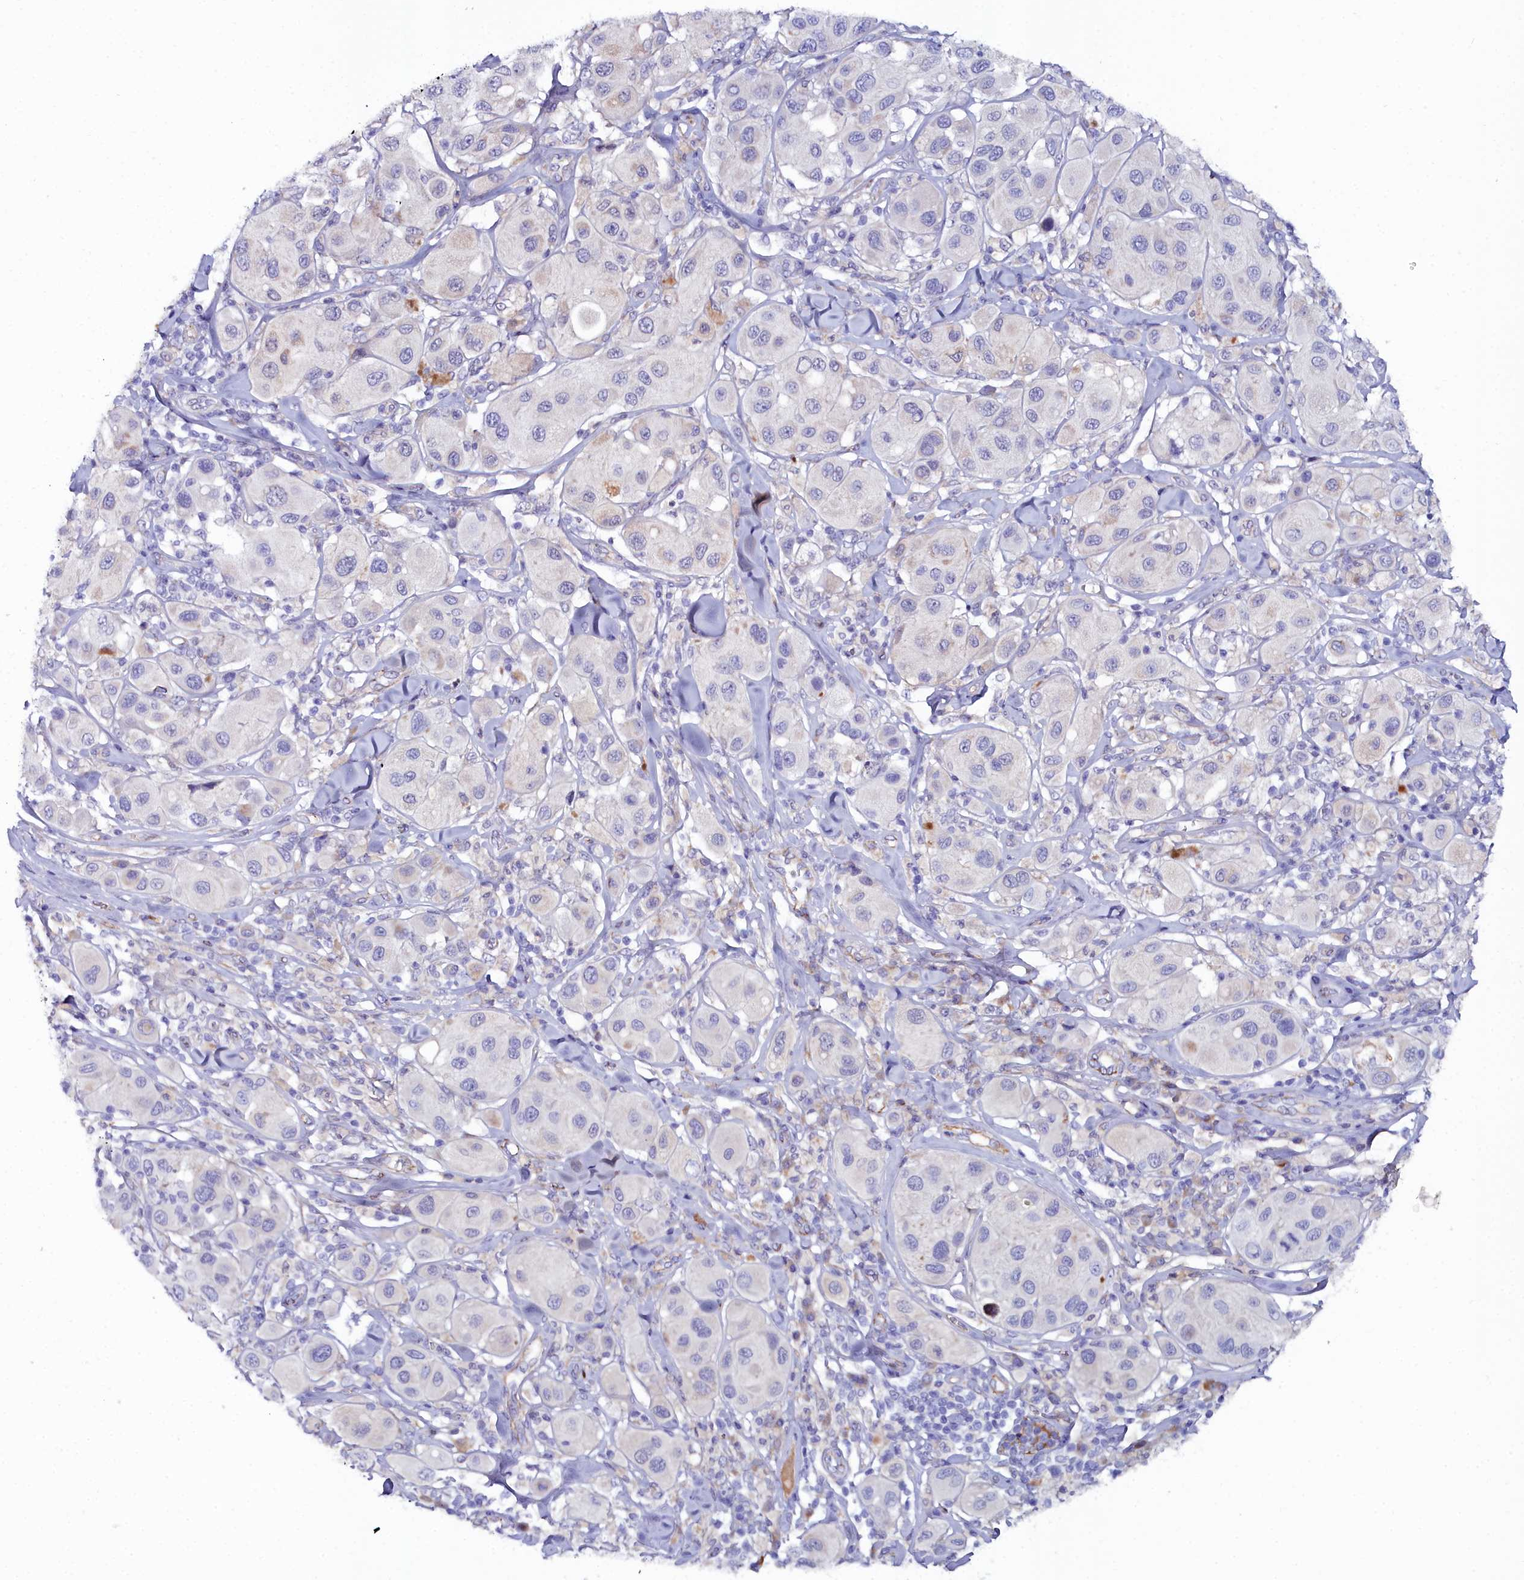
{"staining": {"intensity": "negative", "quantity": "none", "location": "none"}, "tissue": "melanoma", "cell_type": "Tumor cells", "image_type": "cancer", "snomed": [{"axis": "morphology", "description": "Malignant melanoma, Metastatic site"}, {"axis": "topography", "description": "Skin"}], "caption": "Tumor cells show no significant staining in malignant melanoma (metastatic site). The staining is performed using DAB brown chromogen with nuclei counter-stained in using hematoxylin.", "gene": "SLC49A3", "patient": {"sex": "male", "age": 41}}